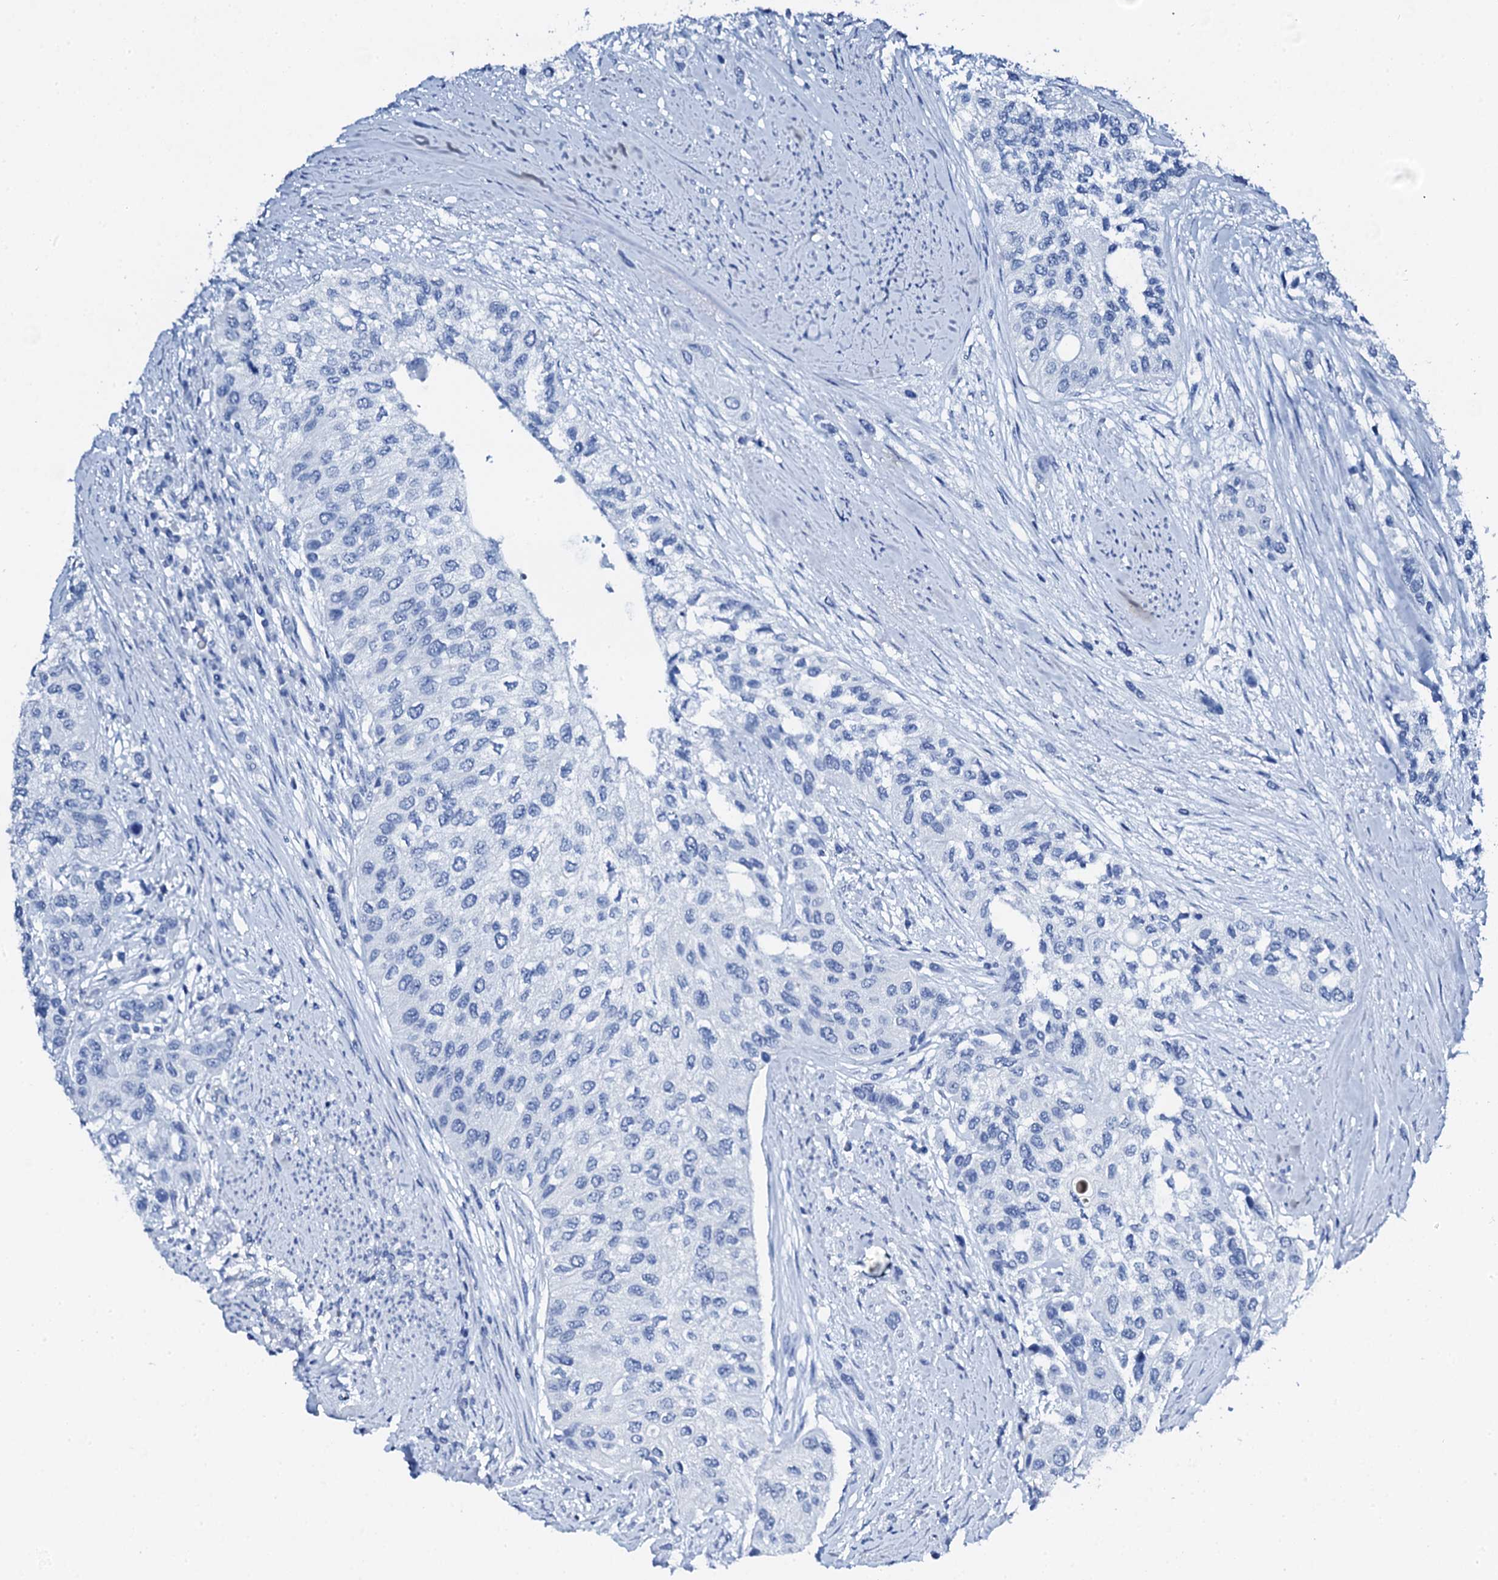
{"staining": {"intensity": "negative", "quantity": "none", "location": "none"}, "tissue": "urothelial cancer", "cell_type": "Tumor cells", "image_type": "cancer", "snomed": [{"axis": "morphology", "description": "Normal tissue, NOS"}, {"axis": "morphology", "description": "Urothelial carcinoma, High grade"}, {"axis": "topography", "description": "Vascular tissue"}, {"axis": "topography", "description": "Urinary bladder"}], "caption": "This is an IHC histopathology image of high-grade urothelial carcinoma. There is no positivity in tumor cells.", "gene": "PTH", "patient": {"sex": "female", "age": 56}}